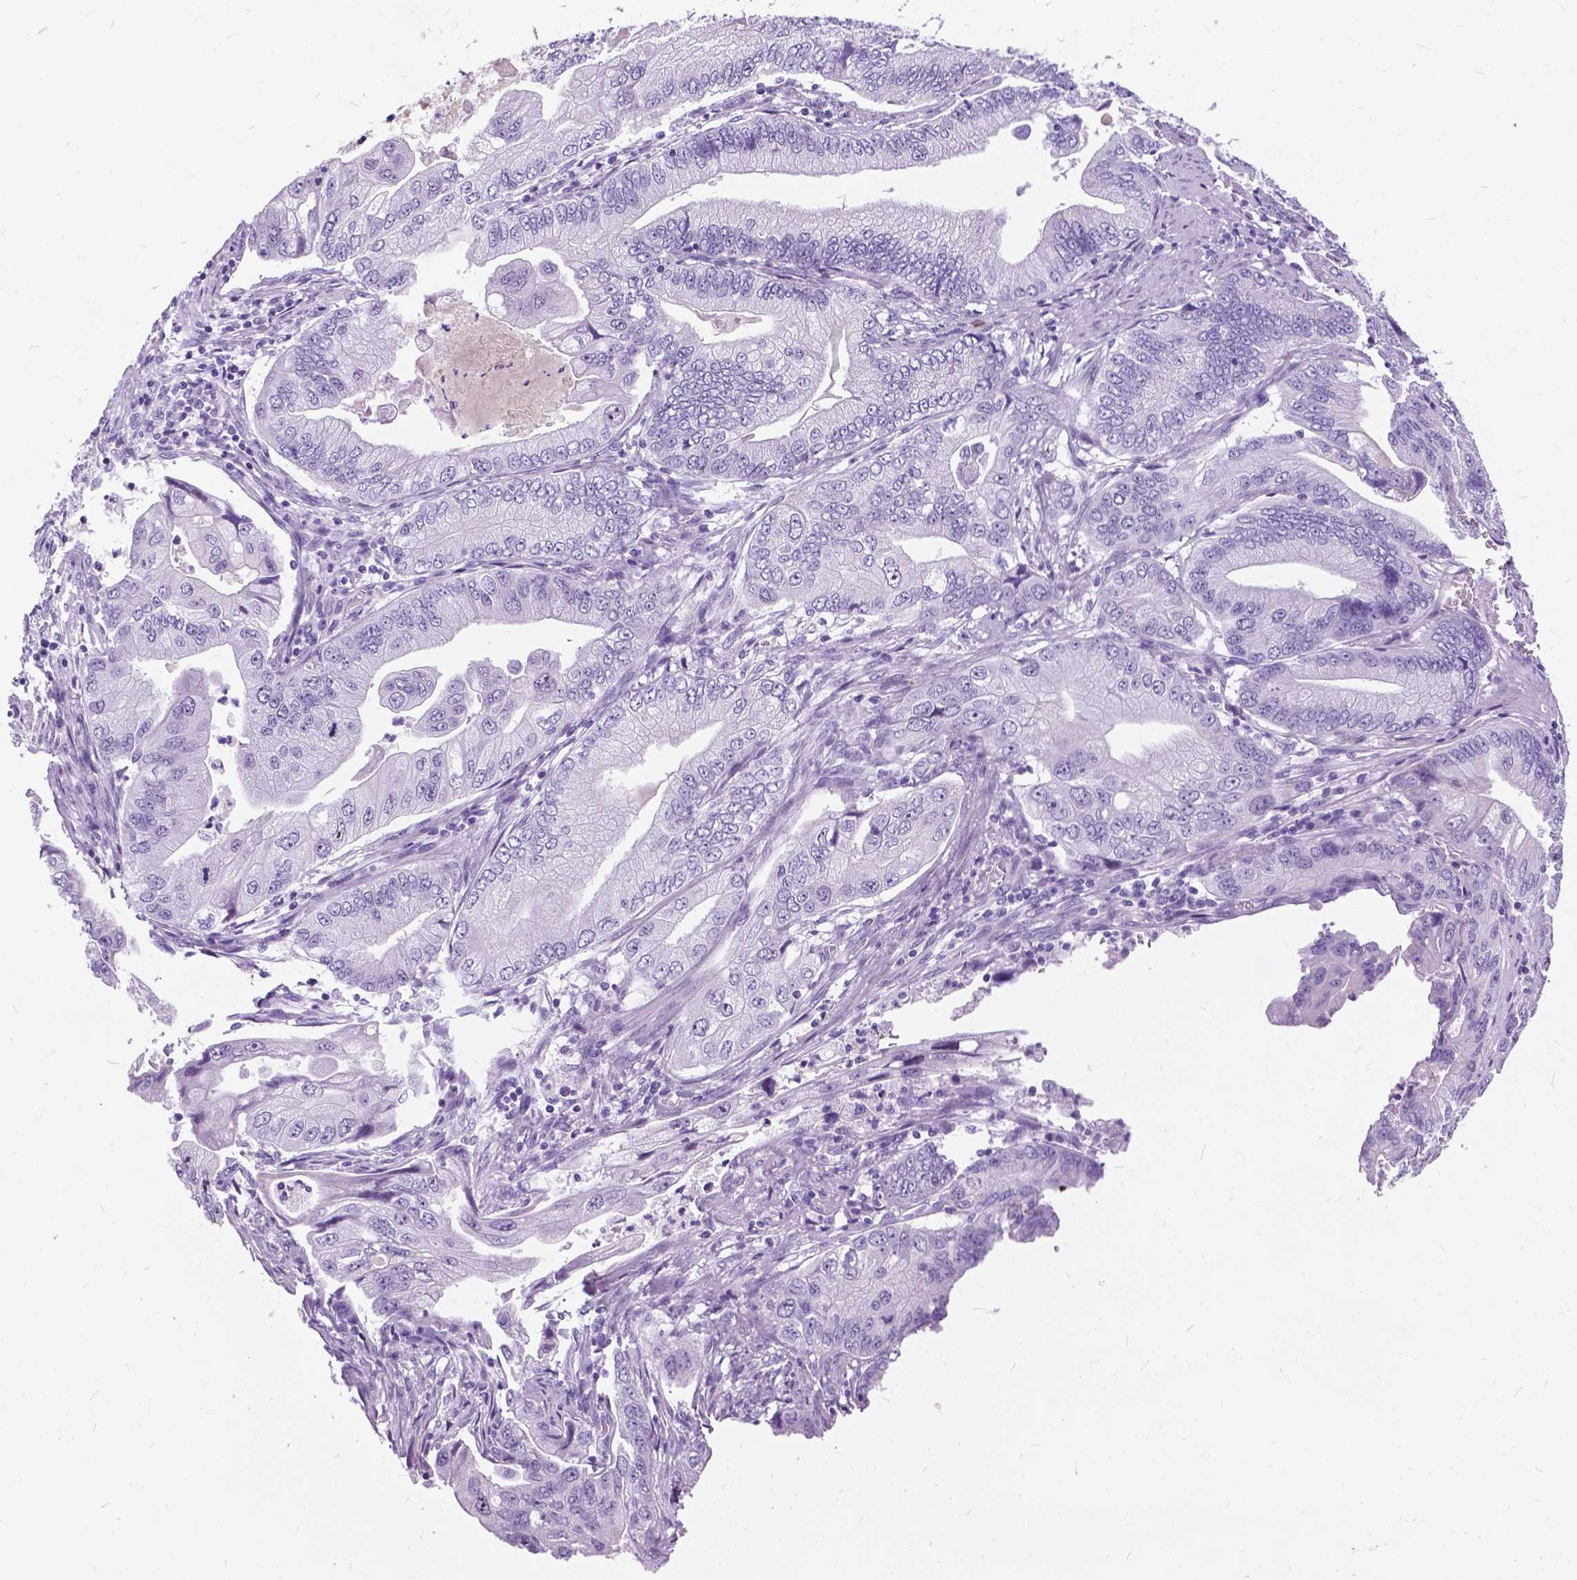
{"staining": {"intensity": "negative", "quantity": "none", "location": "none"}, "tissue": "stomach cancer", "cell_type": "Tumor cells", "image_type": "cancer", "snomed": [{"axis": "morphology", "description": "Adenocarcinoma, NOS"}, {"axis": "topography", "description": "Pancreas"}, {"axis": "topography", "description": "Stomach, upper"}], "caption": "Tumor cells show no significant protein expression in stomach cancer (adenocarcinoma).", "gene": "BSND", "patient": {"sex": "male", "age": 77}}